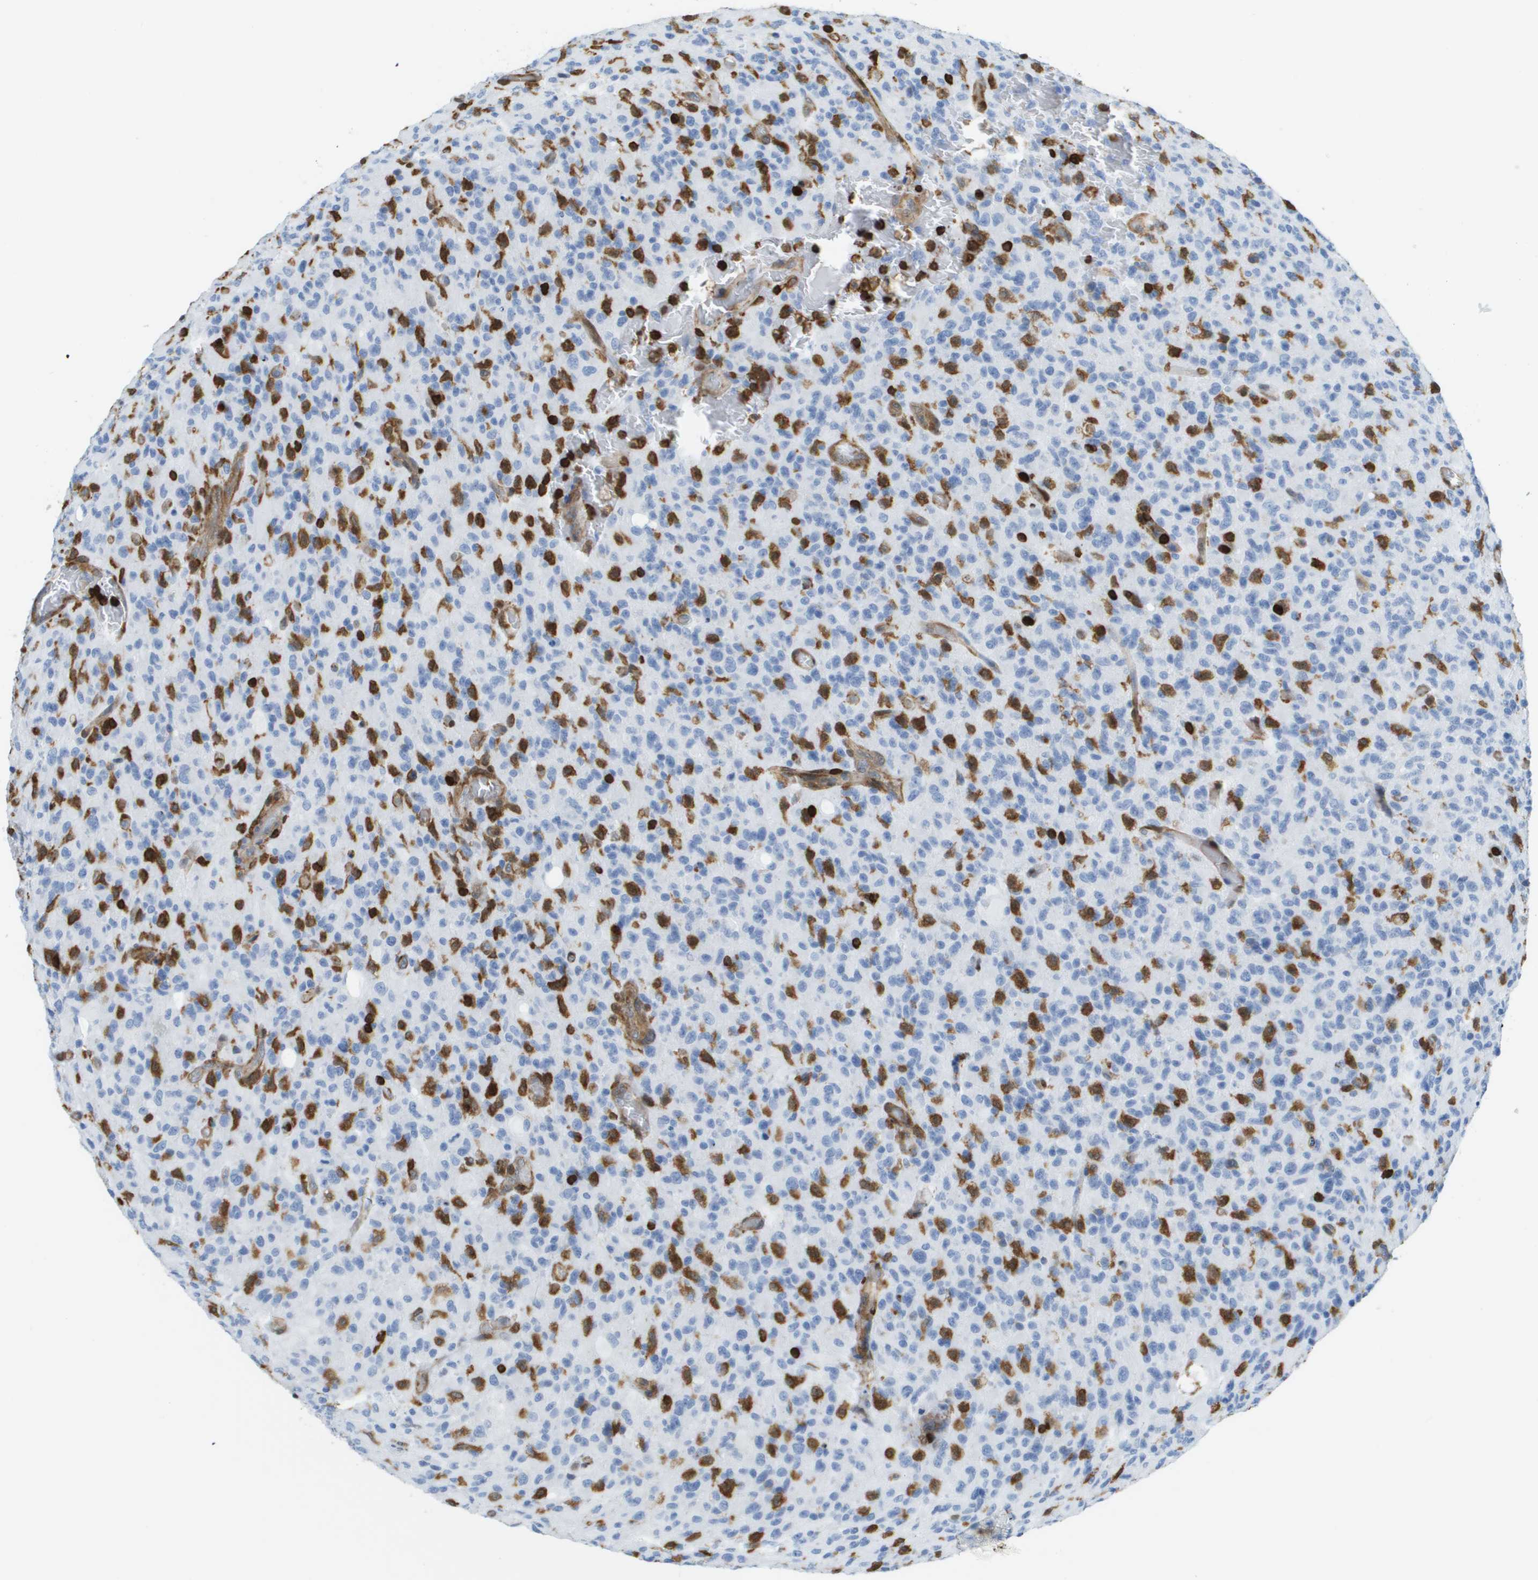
{"staining": {"intensity": "negative", "quantity": "none", "location": "none"}, "tissue": "glioma", "cell_type": "Tumor cells", "image_type": "cancer", "snomed": [{"axis": "morphology", "description": "Glioma, malignant, High grade"}, {"axis": "topography", "description": "Brain"}], "caption": "Tumor cells show no significant protein staining in glioma.", "gene": "DOCK5", "patient": {"sex": "male", "age": 71}}